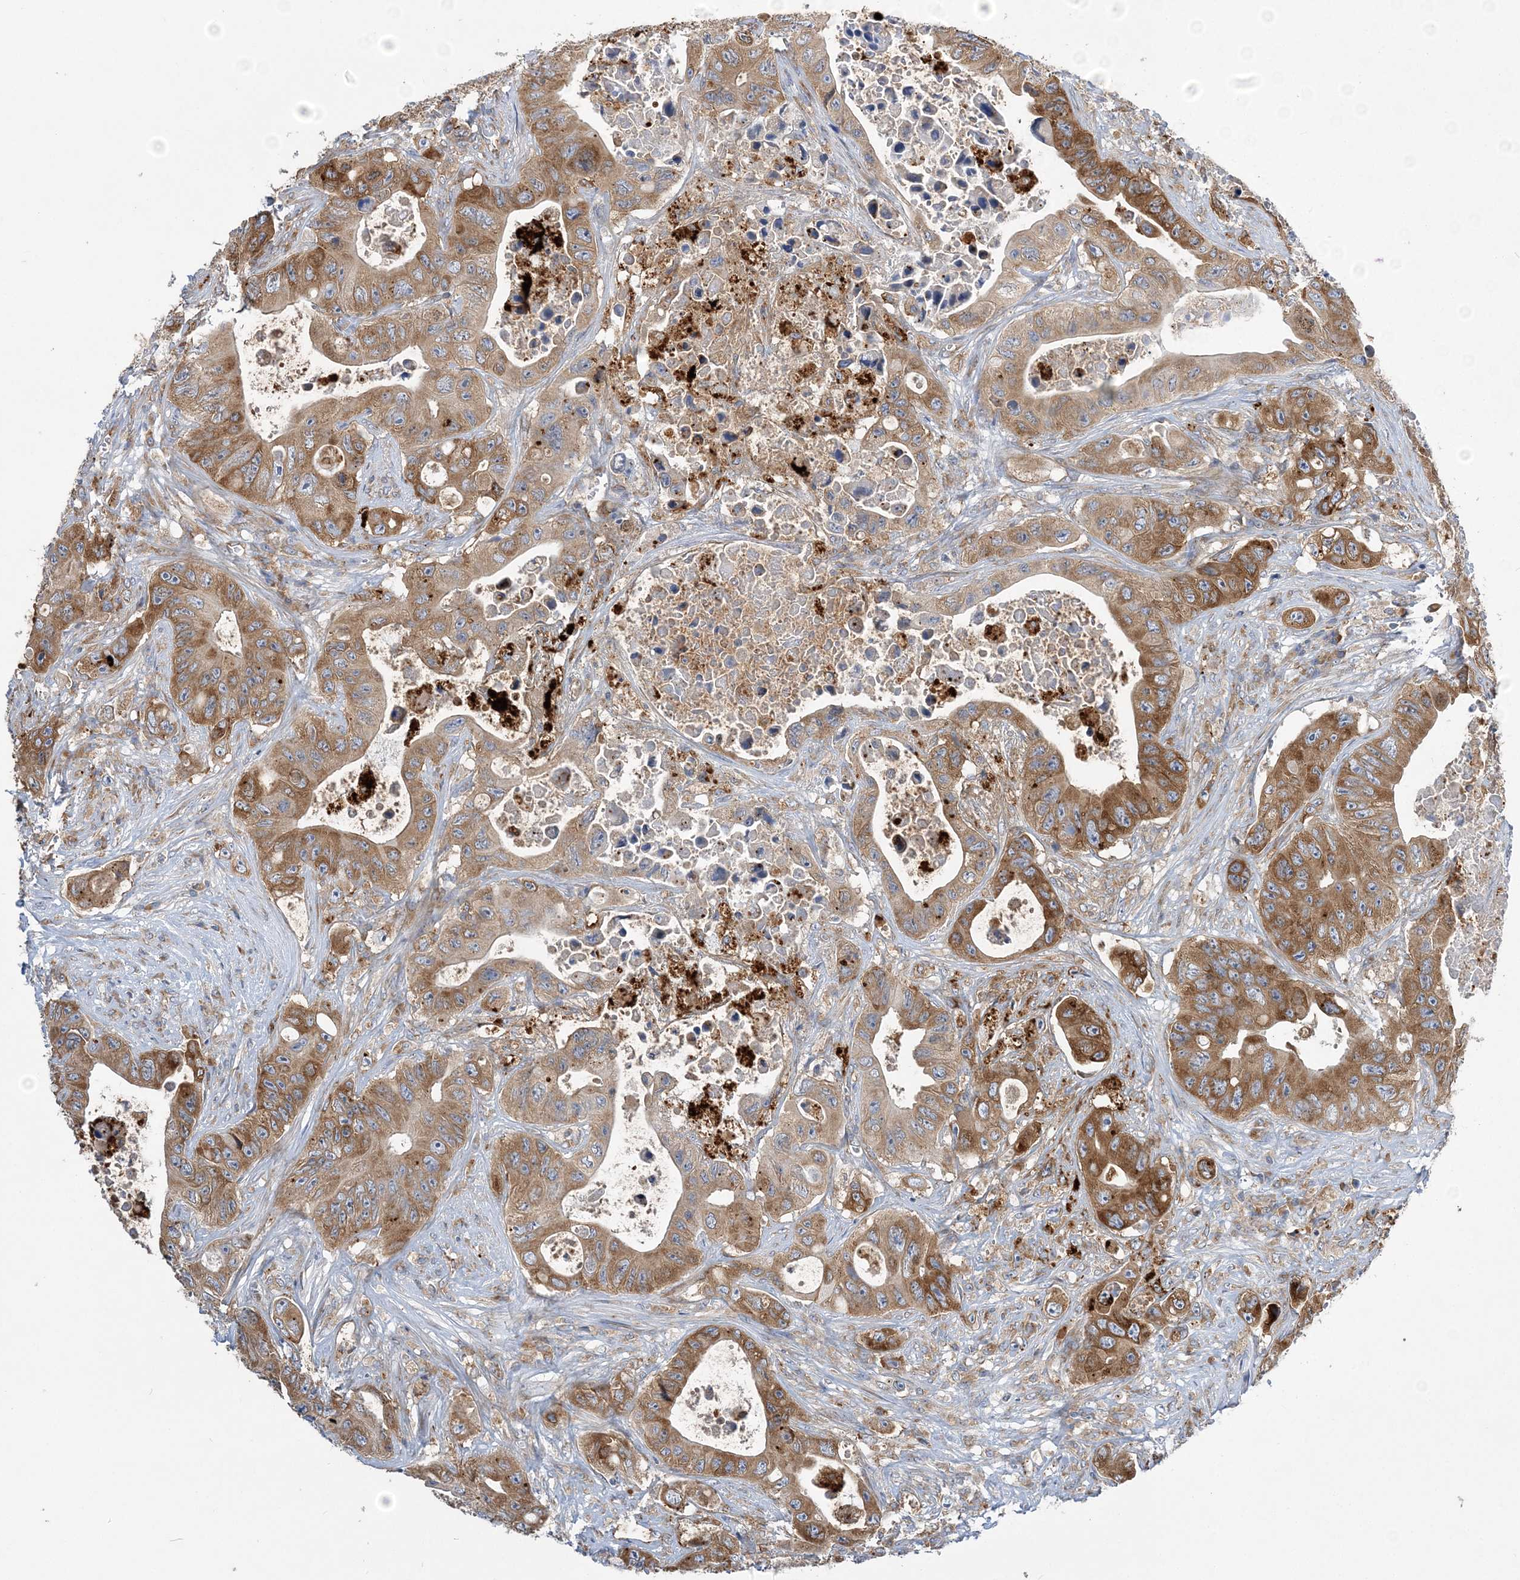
{"staining": {"intensity": "moderate", "quantity": ">75%", "location": "cytoplasmic/membranous"}, "tissue": "colorectal cancer", "cell_type": "Tumor cells", "image_type": "cancer", "snomed": [{"axis": "morphology", "description": "Adenocarcinoma, NOS"}, {"axis": "topography", "description": "Colon"}], "caption": "DAB (3,3'-diaminobenzidine) immunohistochemical staining of colorectal cancer exhibits moderate cytoplasmic/membranous protein staining in about >75% of tumor cells.", "gene": "LARP4B", "patient": {"sex": "female", "age": 46}}